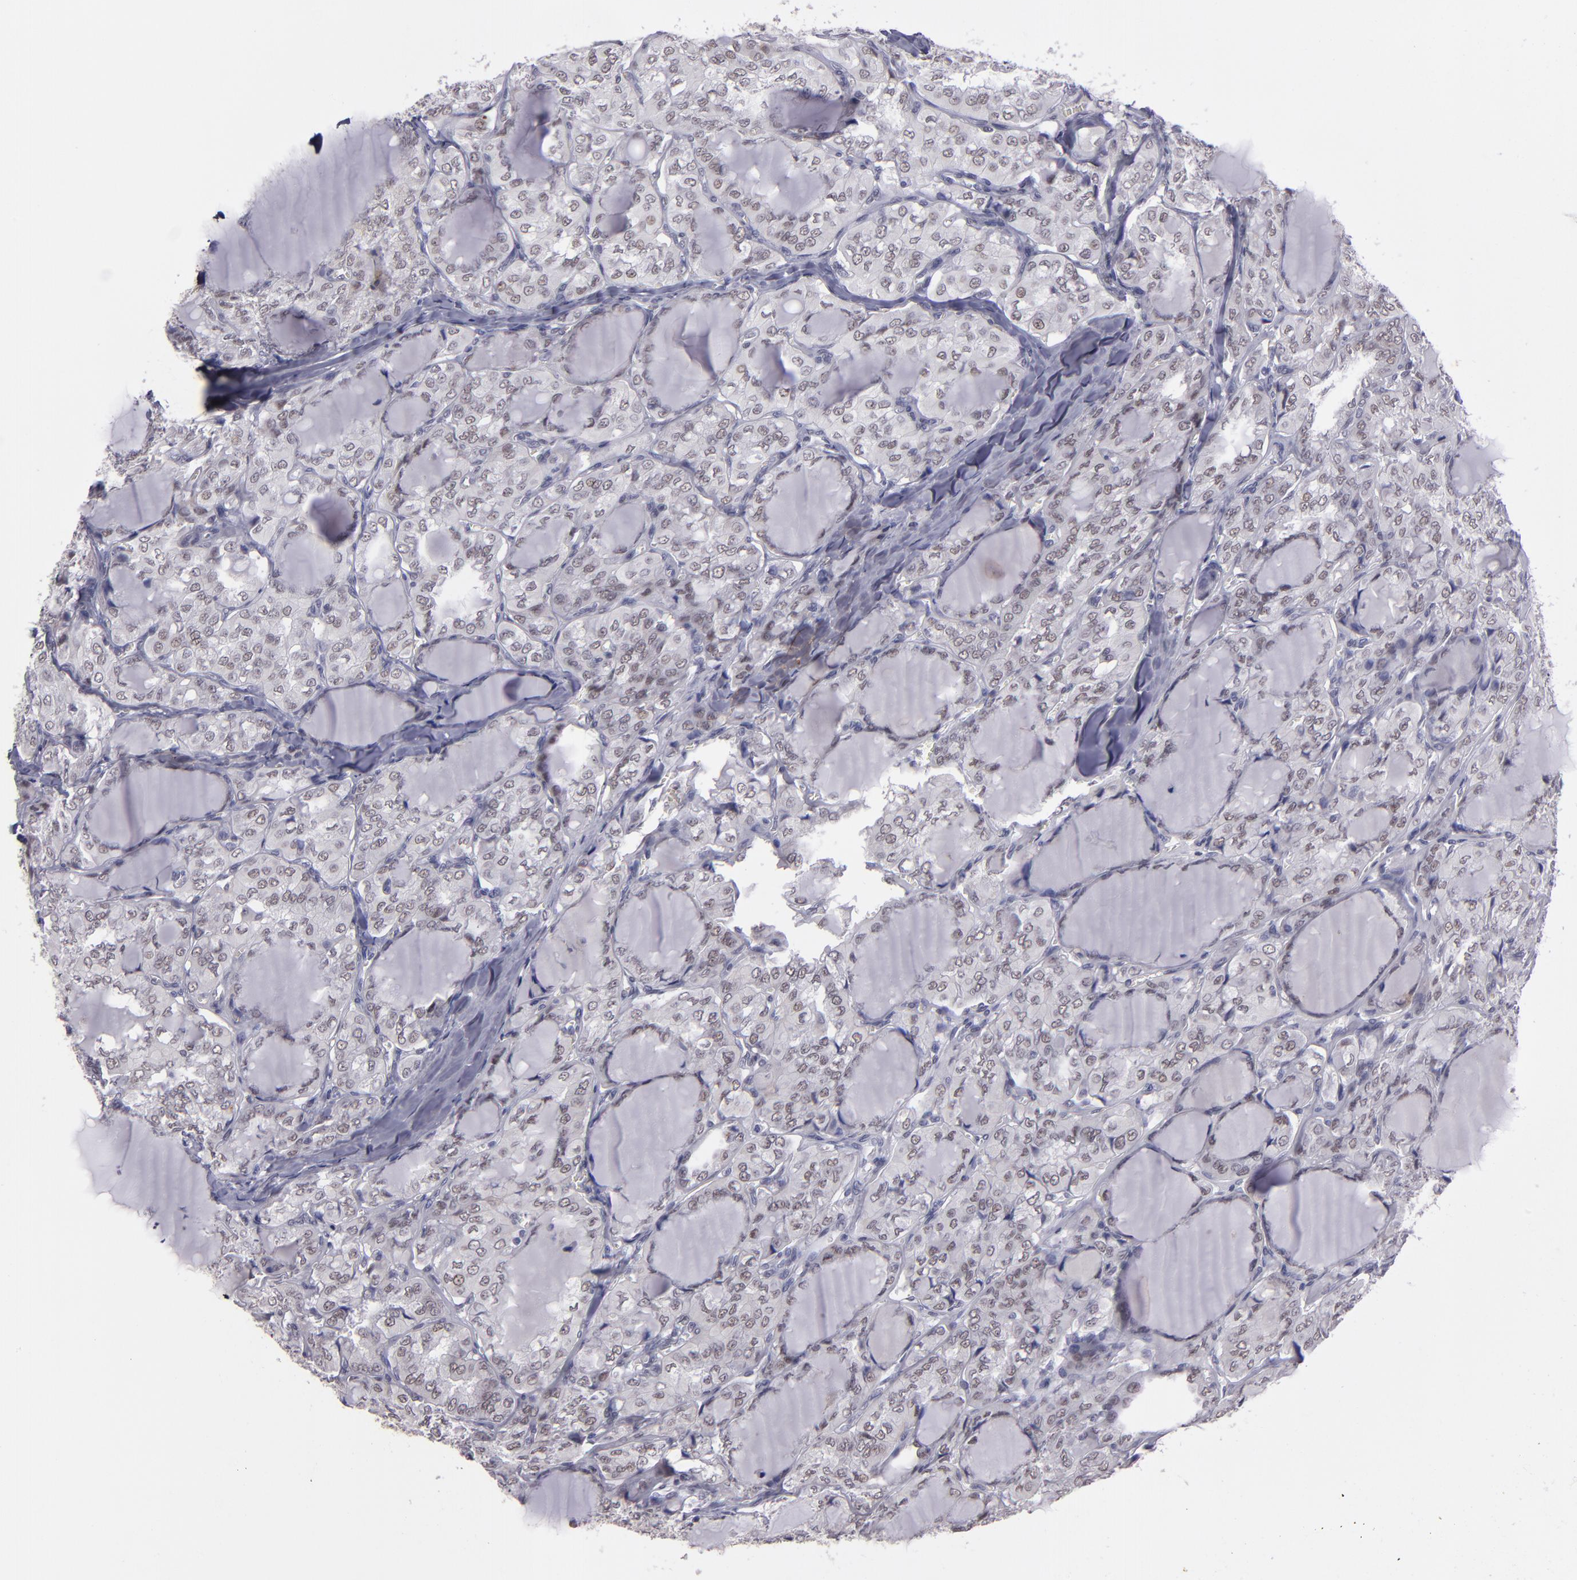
{"staining": {"intensity": "weak", "quantity": "25%-75%", "location": "nuclear"}, "tissue": "thyroid cancer", "cell_type": "Tumor cells", "image_type": "cancer", "snomed": [{"axis": "morphology", "description": "Papillary adenocarcinoma, NOS"}, {"axis": "topography", "description": "Thyroid gland"}], "caption": "IHC (DAB (3,3'-diaminobenzidine)) staining of thyroid papillary adenocarcinoma shows weak nuclear protein expression in about 25%-75% of tumor cells.", "gene": "OTUB2", "patient": {"sex": "male", "age": 20}}